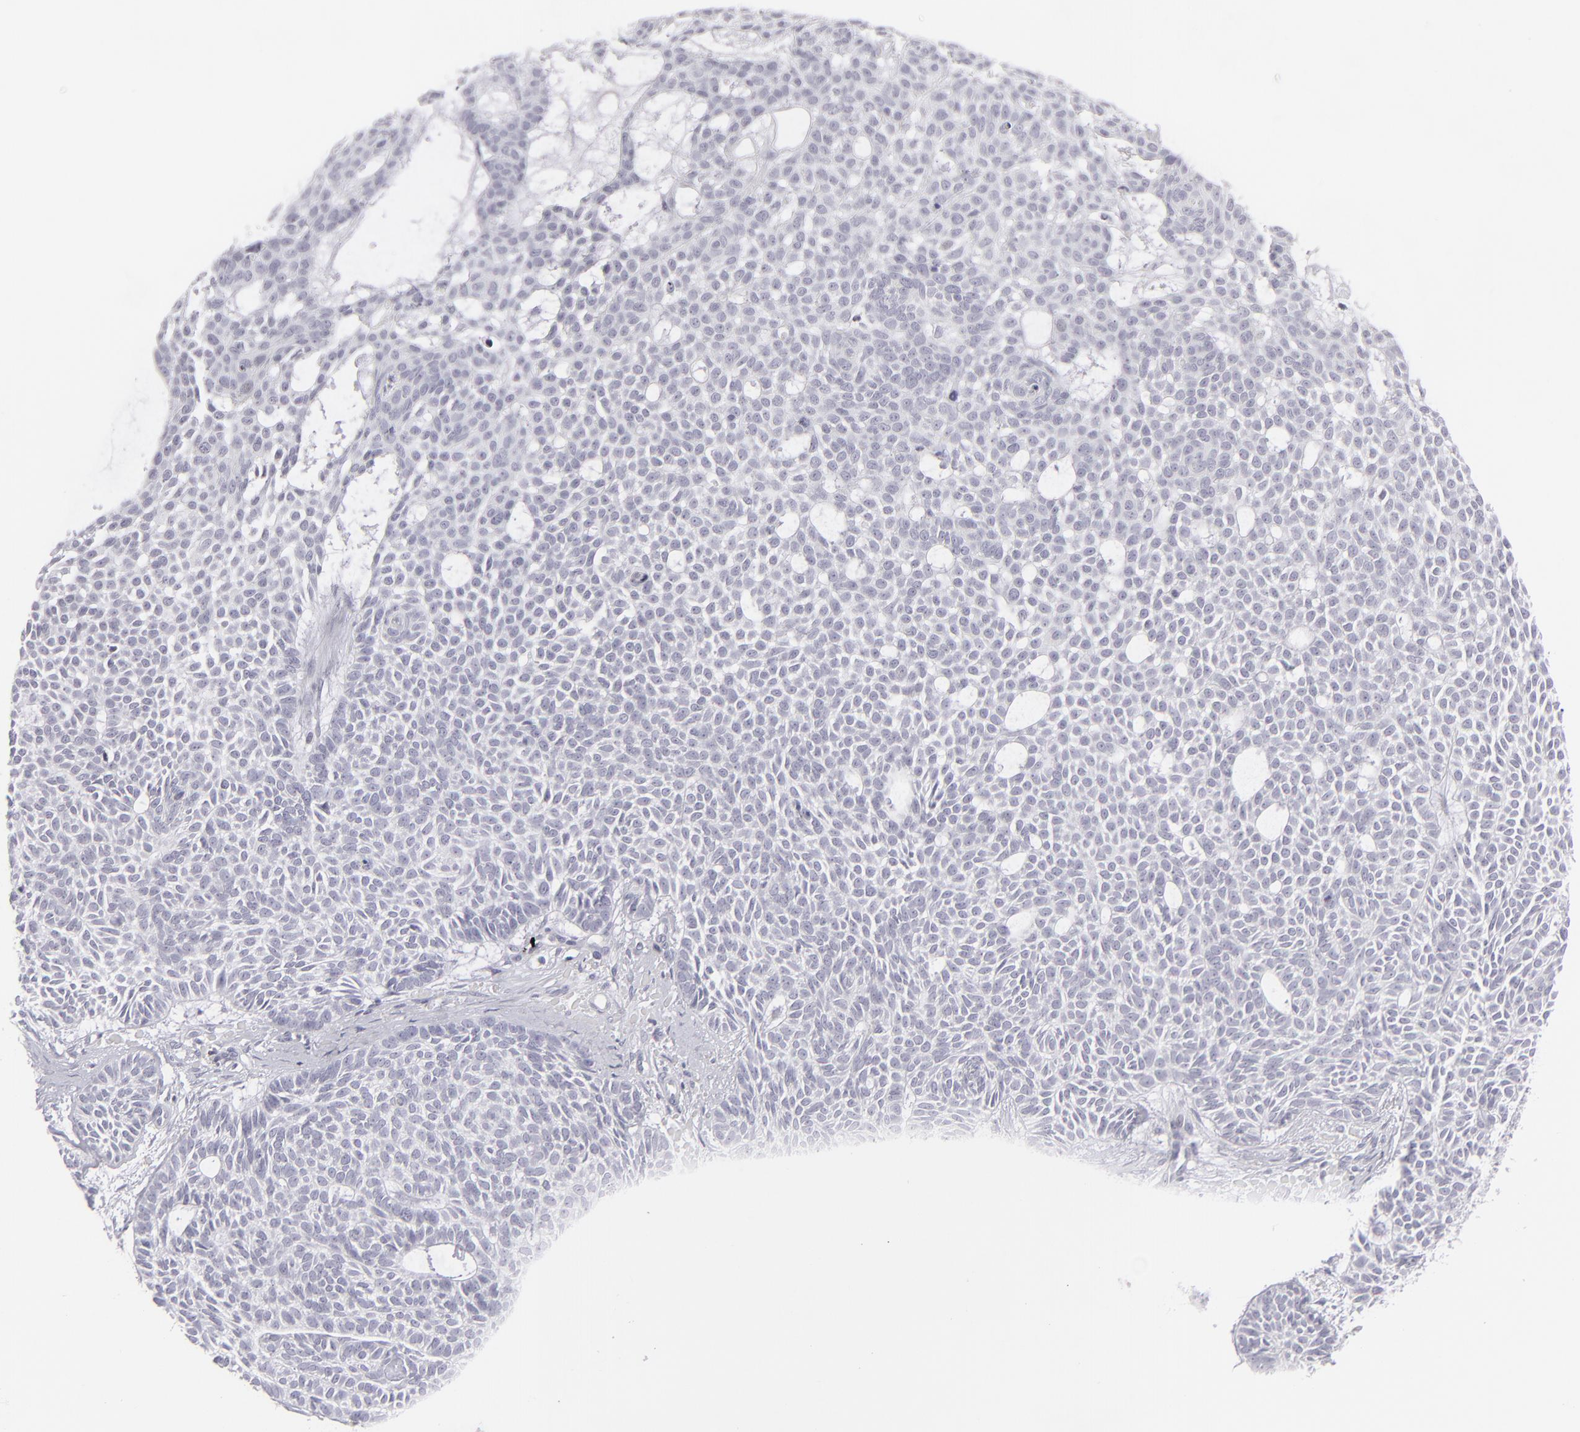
{"staining": {"intensity": "negative", "quantity": "none", "location": "none"}, "tissue": "skin cancer", "cell_type": "Tumor cells", "image_type": "cancer", "snomed": [{"axis": "morphology", "description": "Basal cell carcinoma"}, {"axis": "topography", "description": "Skin"}], "caption": "Tumor cells are negative for protein expression in human skin cancer (basal cell carcinoma).", "gene": "CD7", "patient": {"sex": "male", "age": 75}}